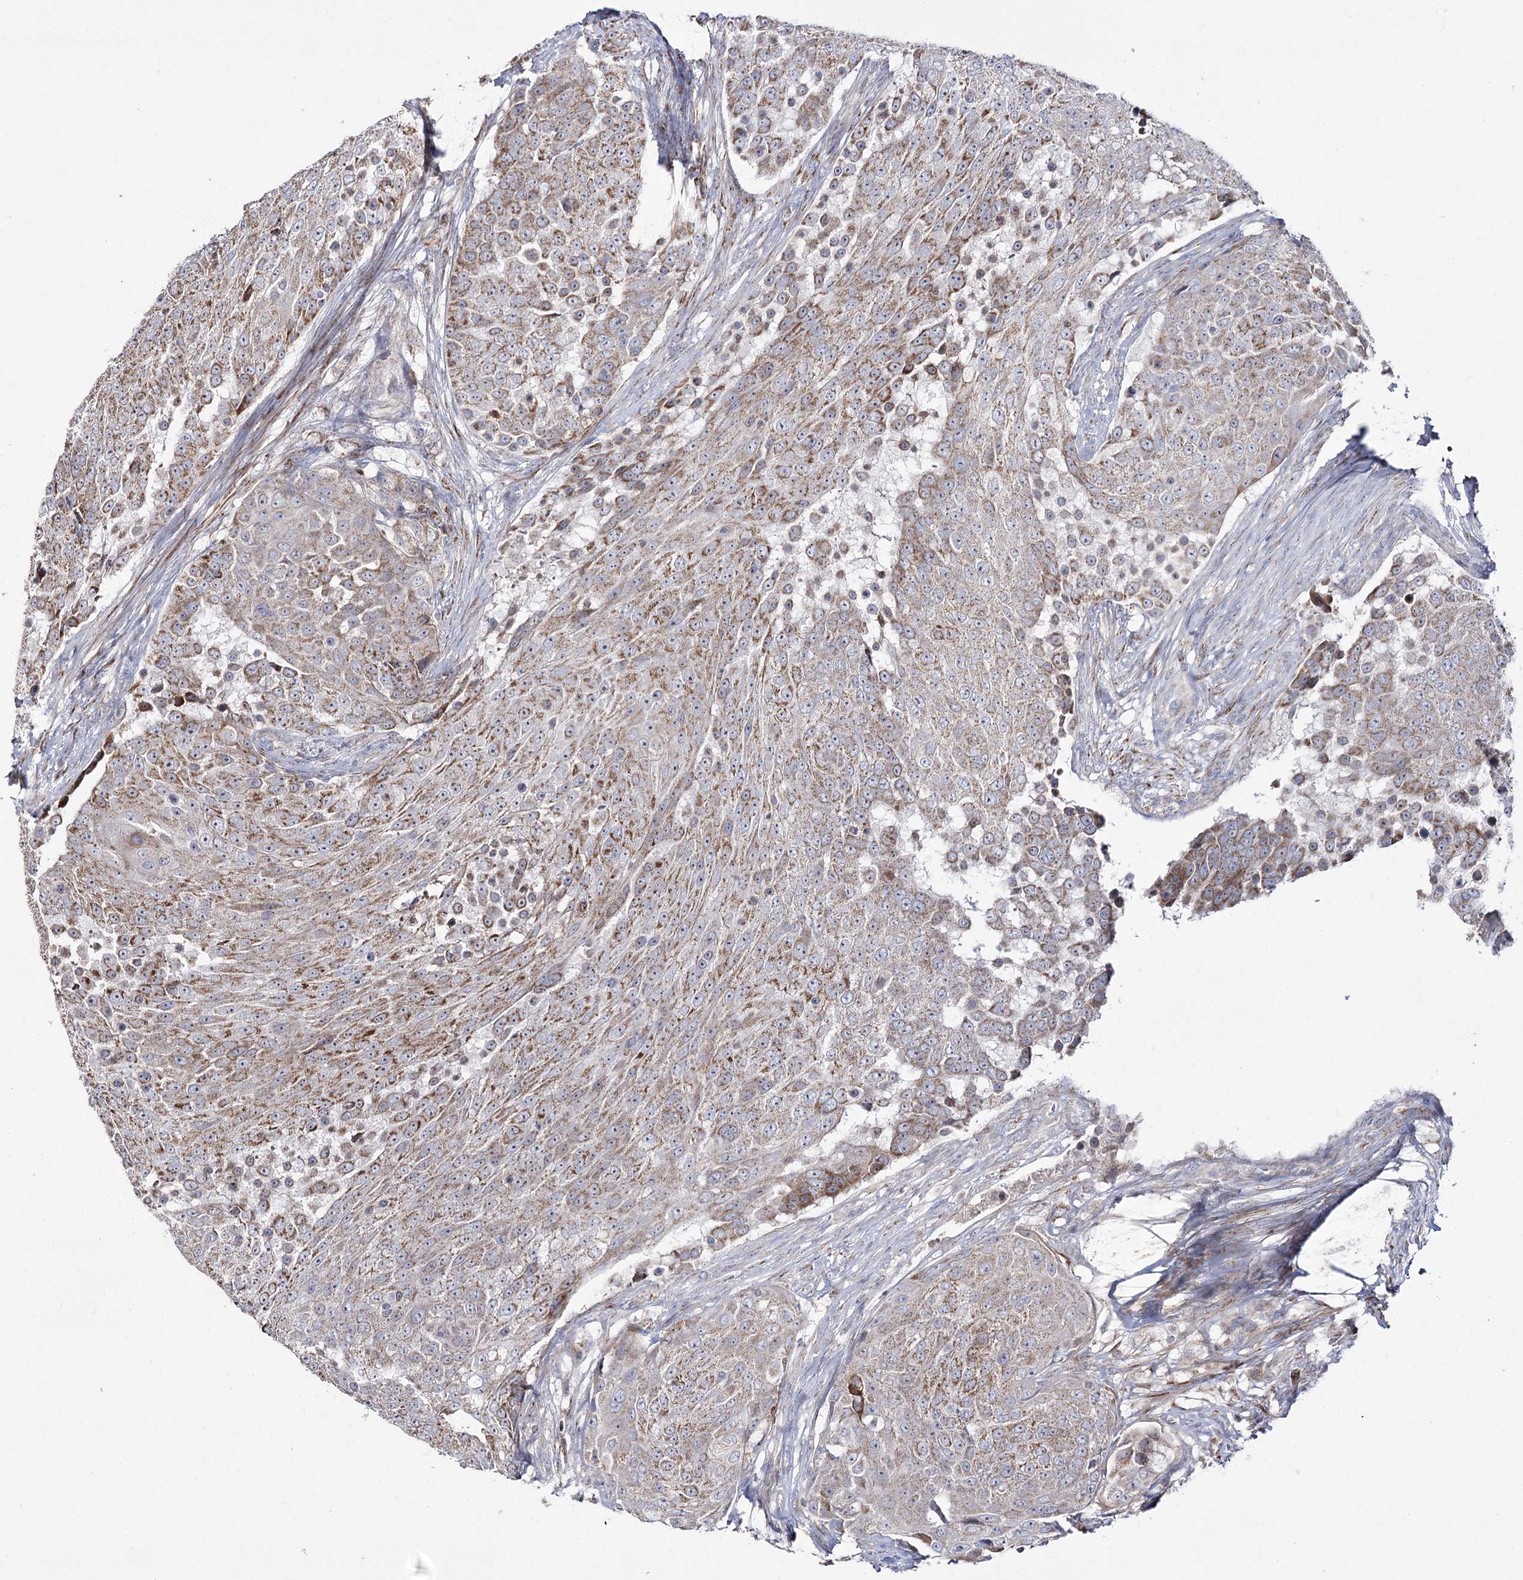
{"staining": {"intensity": "moderate", "quantity": ">75%", "location": "cytoplasmic/membranous"}, "tissue": "urothelial cancer", "cell_type": "Tumor cells", "image_type": "cancer", "snomed": [{"axis": "morphology", "description": "Urothelial carcinoma, High grade"}, {"axis": "topography", "description": "Urinary bladder"}], "caption": "Brown immunohistochemical staining in human high-grade urothelial carcinoma displays moderate cytoplasmic/membranous staining in about >75% of tumor cells.", "gene": "NADK2", "patient": {"sex": "female", "age": 63}}